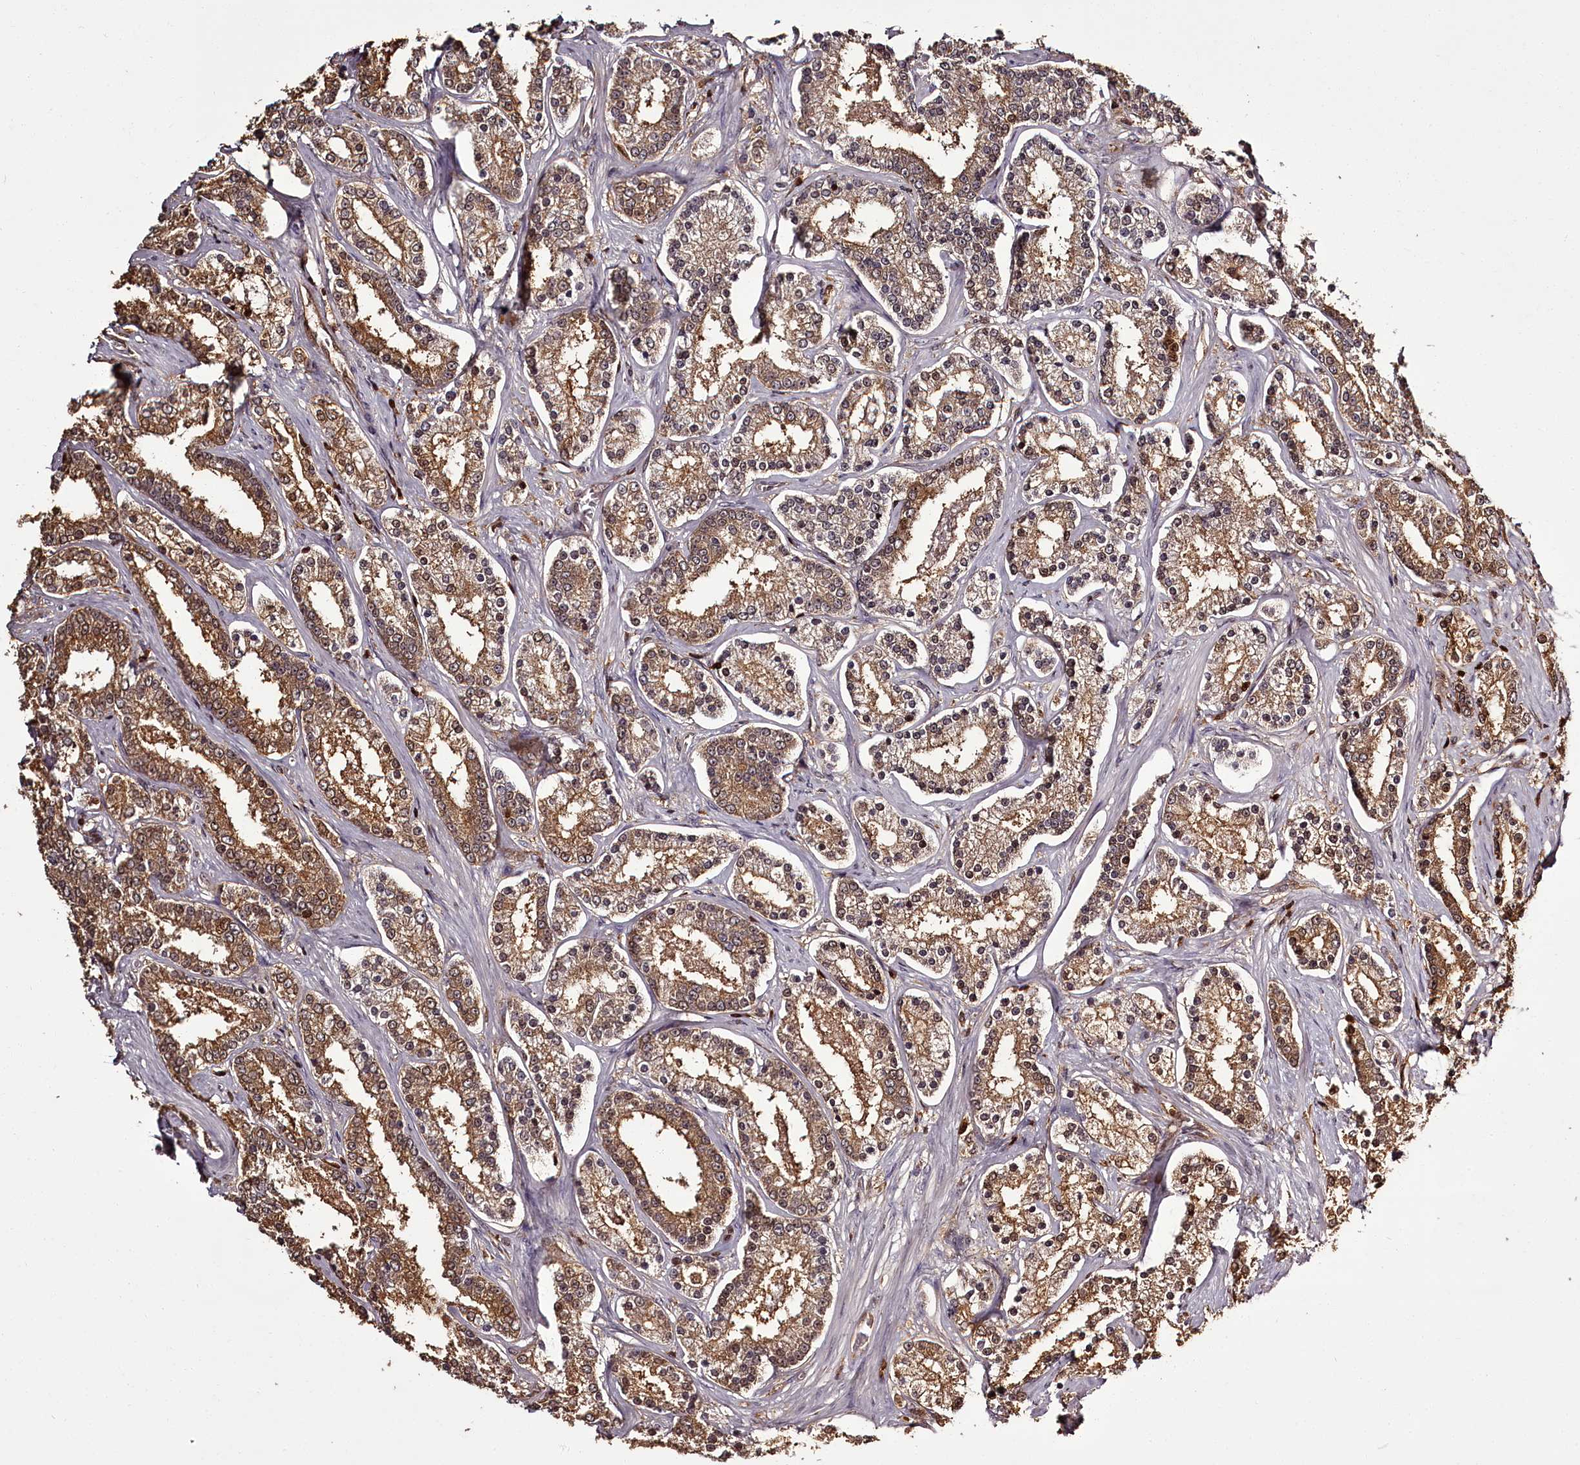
{"staining": {"intensity": "moderate", "quantity": ">75%", "location": "cytoplasmic/membranous"}, "tissue": "prostate cancer", "cell_type": "Tumor cells", "image_type": "cancer", "snomed": [{"axis": "morphology", "description": "Normal tissue, NOS"}, {"axis": "morphology", "description": "Adenocarcinoma, High grade"}, {"axis": "topography", "description": "Prostate"}], "caption": "Adenocarcinoma (high-grade) (prostate) stained with immunohistochemistry (IHC) demonstrates moderate cytoplasmic/membranous positivity in approximately >75% of tumor cells.", "gene": "NPRL2", "patient": {"sex": "male", "age": 83}}